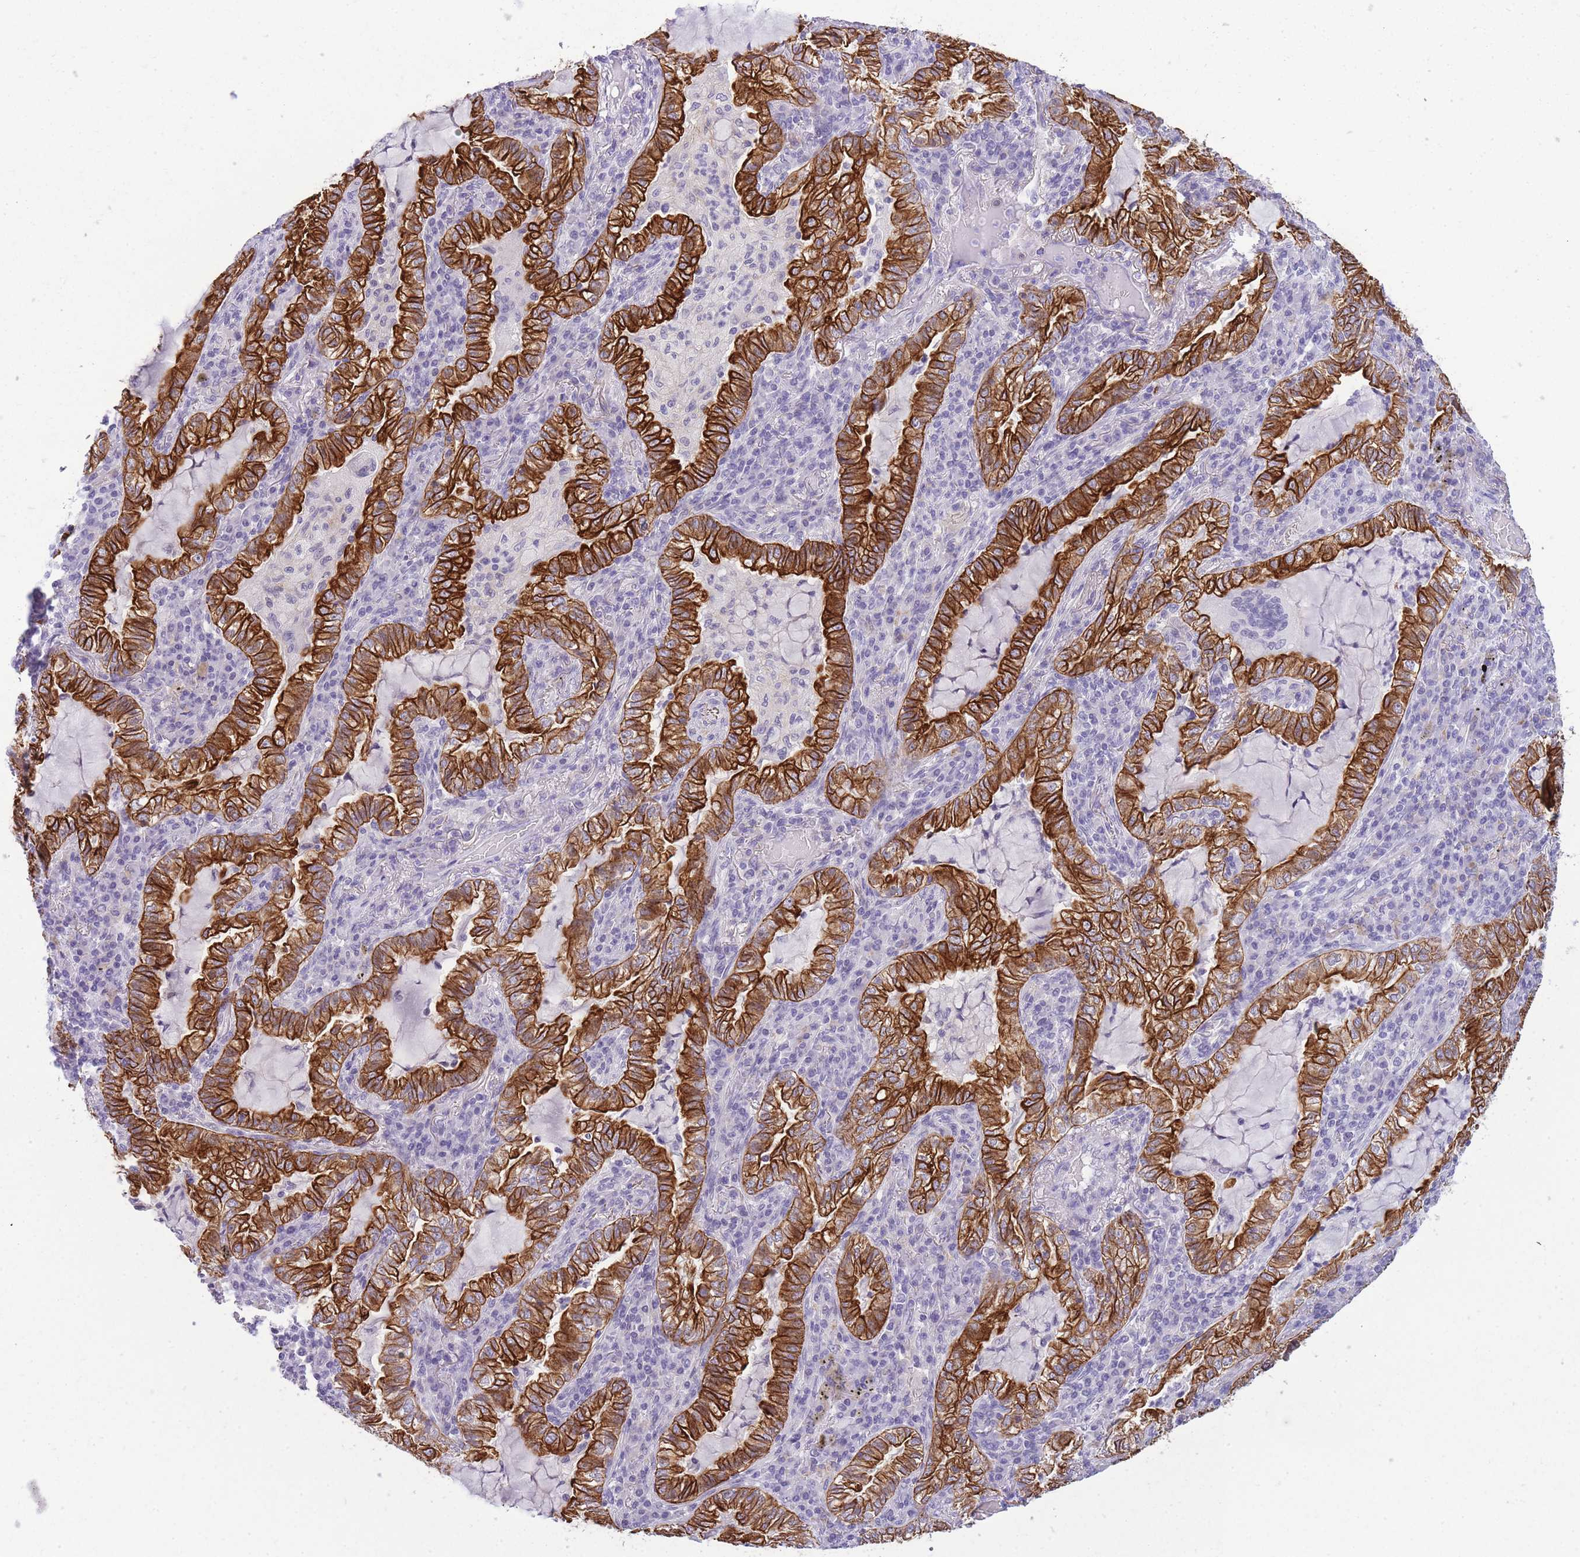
{"staining": {"intensity": "strong", "quantity": ">75%", "location": "cytoplasmic/membranous"}, "tissue": "lung cancer", "cell_type": "Tumor cells", "image_type": "cancer", "snomed": [{"axis": "morphology", "description": "Adenocarcinoma, NOS"}, {"axis": "topography", "description": "Lung"}], "caption": "Immunohistochemistry (IHC) image of human lung cancer stained for a protein (brown), which shows high levels of strong cytoplasmic/membranous staining in approximately >75% of tumor cells.", "gene": "RADX", "patient": {"sex": "female", "age": 73}}